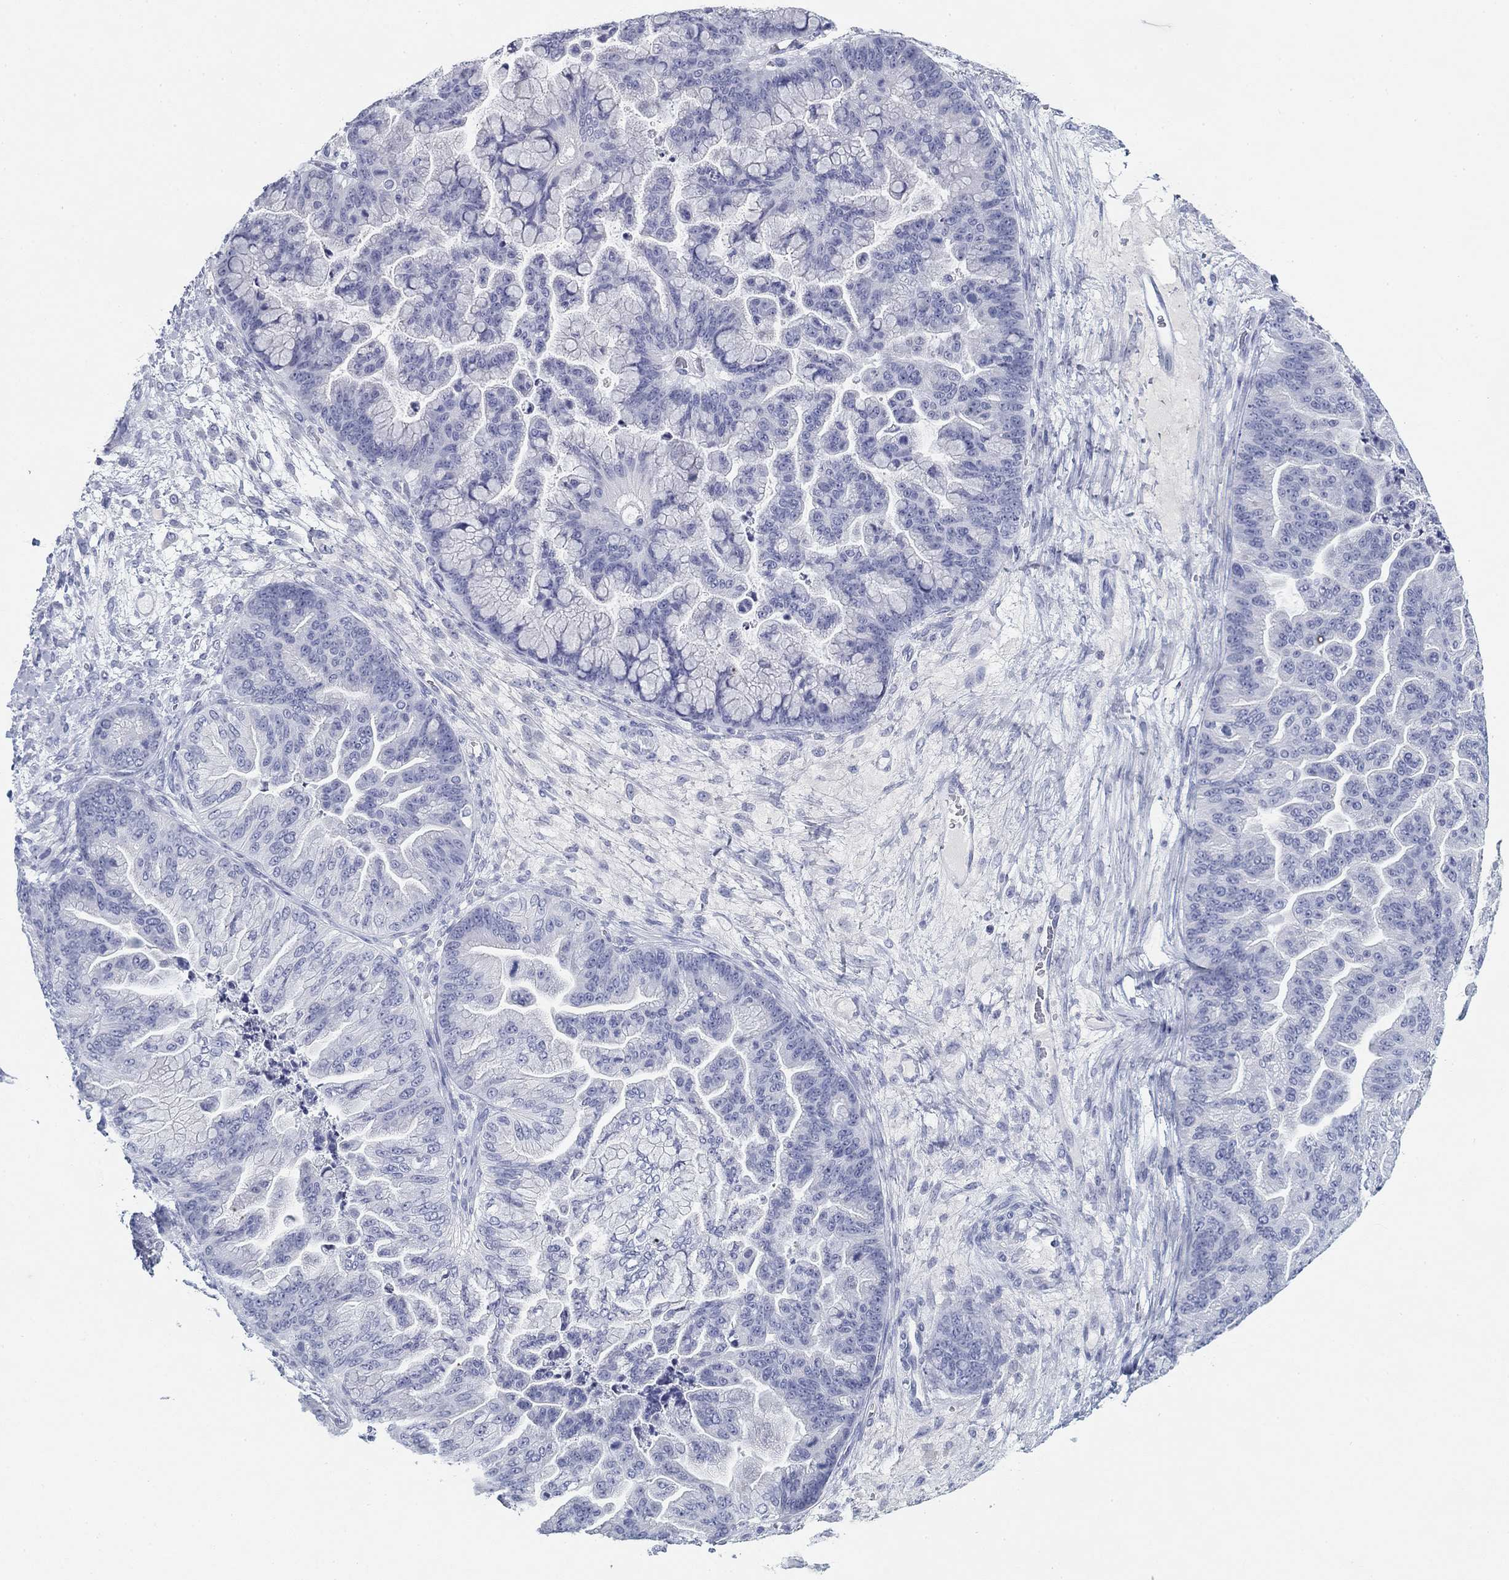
{"staining": {"intensity": "negative", "quantity": "none", "location": "none"}, "tissue": "ovarian cancer", "cell_type": "Tumor cells", "image_type": "cancer", "snomed": [{"axis": "morphology", "description": "Cystadenocarcinoma, mucinous, NOS"}, {"axis": "topography", "description": "Ovary"}], "caption": "Human ovarian cancer (mucinous cystadenocarcinoma) stained for a protein using immunohistochemistry (IHC) reveals no positivity in tumor cells.", "gene": "CD79B", "patient": {"sex": "female", "age": 67}}